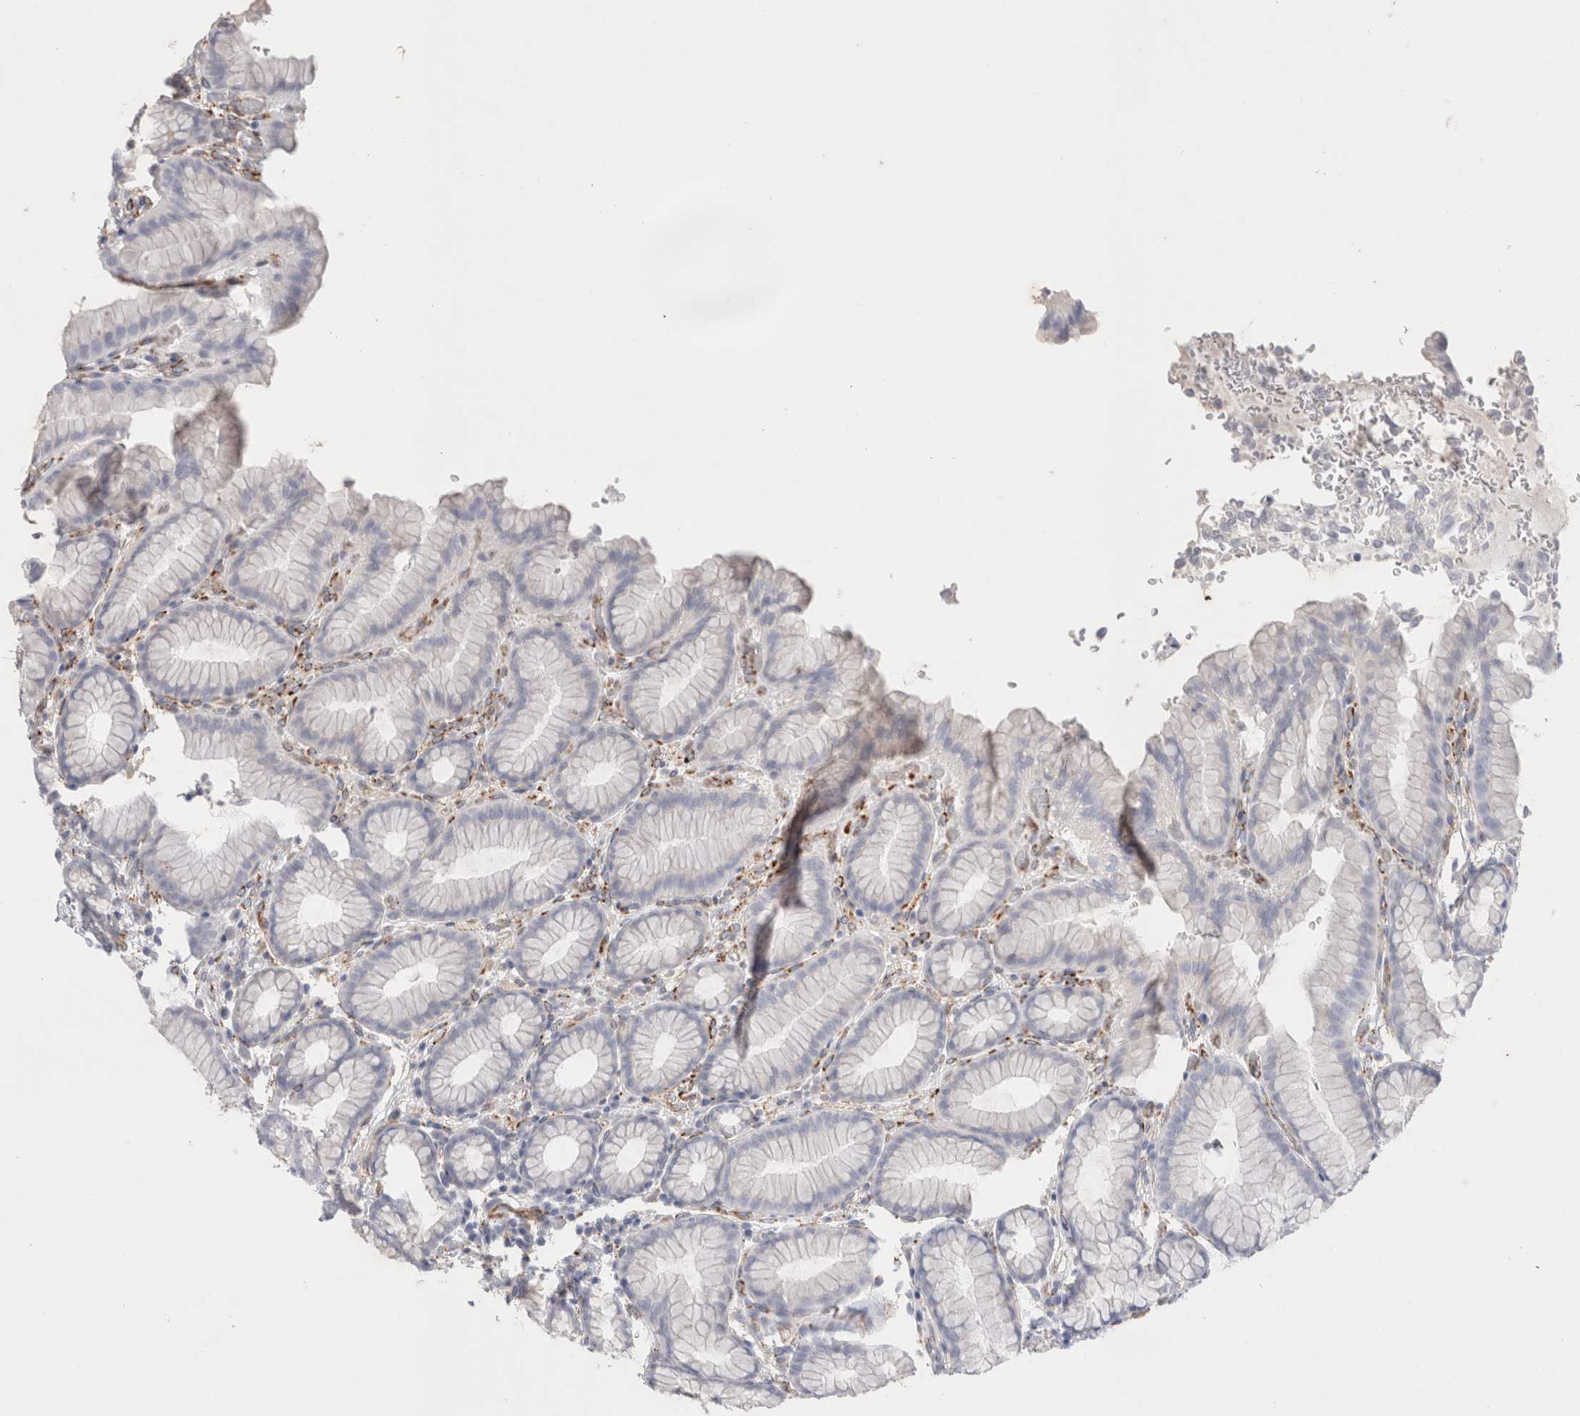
{"staining": {"intensity": "negative", "quantity": "none", "location": "none"}, "tissue": "stomach", "cell_type": "Glandular cells", "image_type": "normal", "snomed": [{"axis": "morphology", "description": "Normal tissue, NOS"}, {"axis": "topography", "description": "Stomach"}], "caption": "The photomicrograph displays no significant expression in glandular cells of stomach. (DAB immunohistochemistry (IHC), high magnification).", "gene": "CNPY4", "patient": {"sex": "male", "age": 42}}